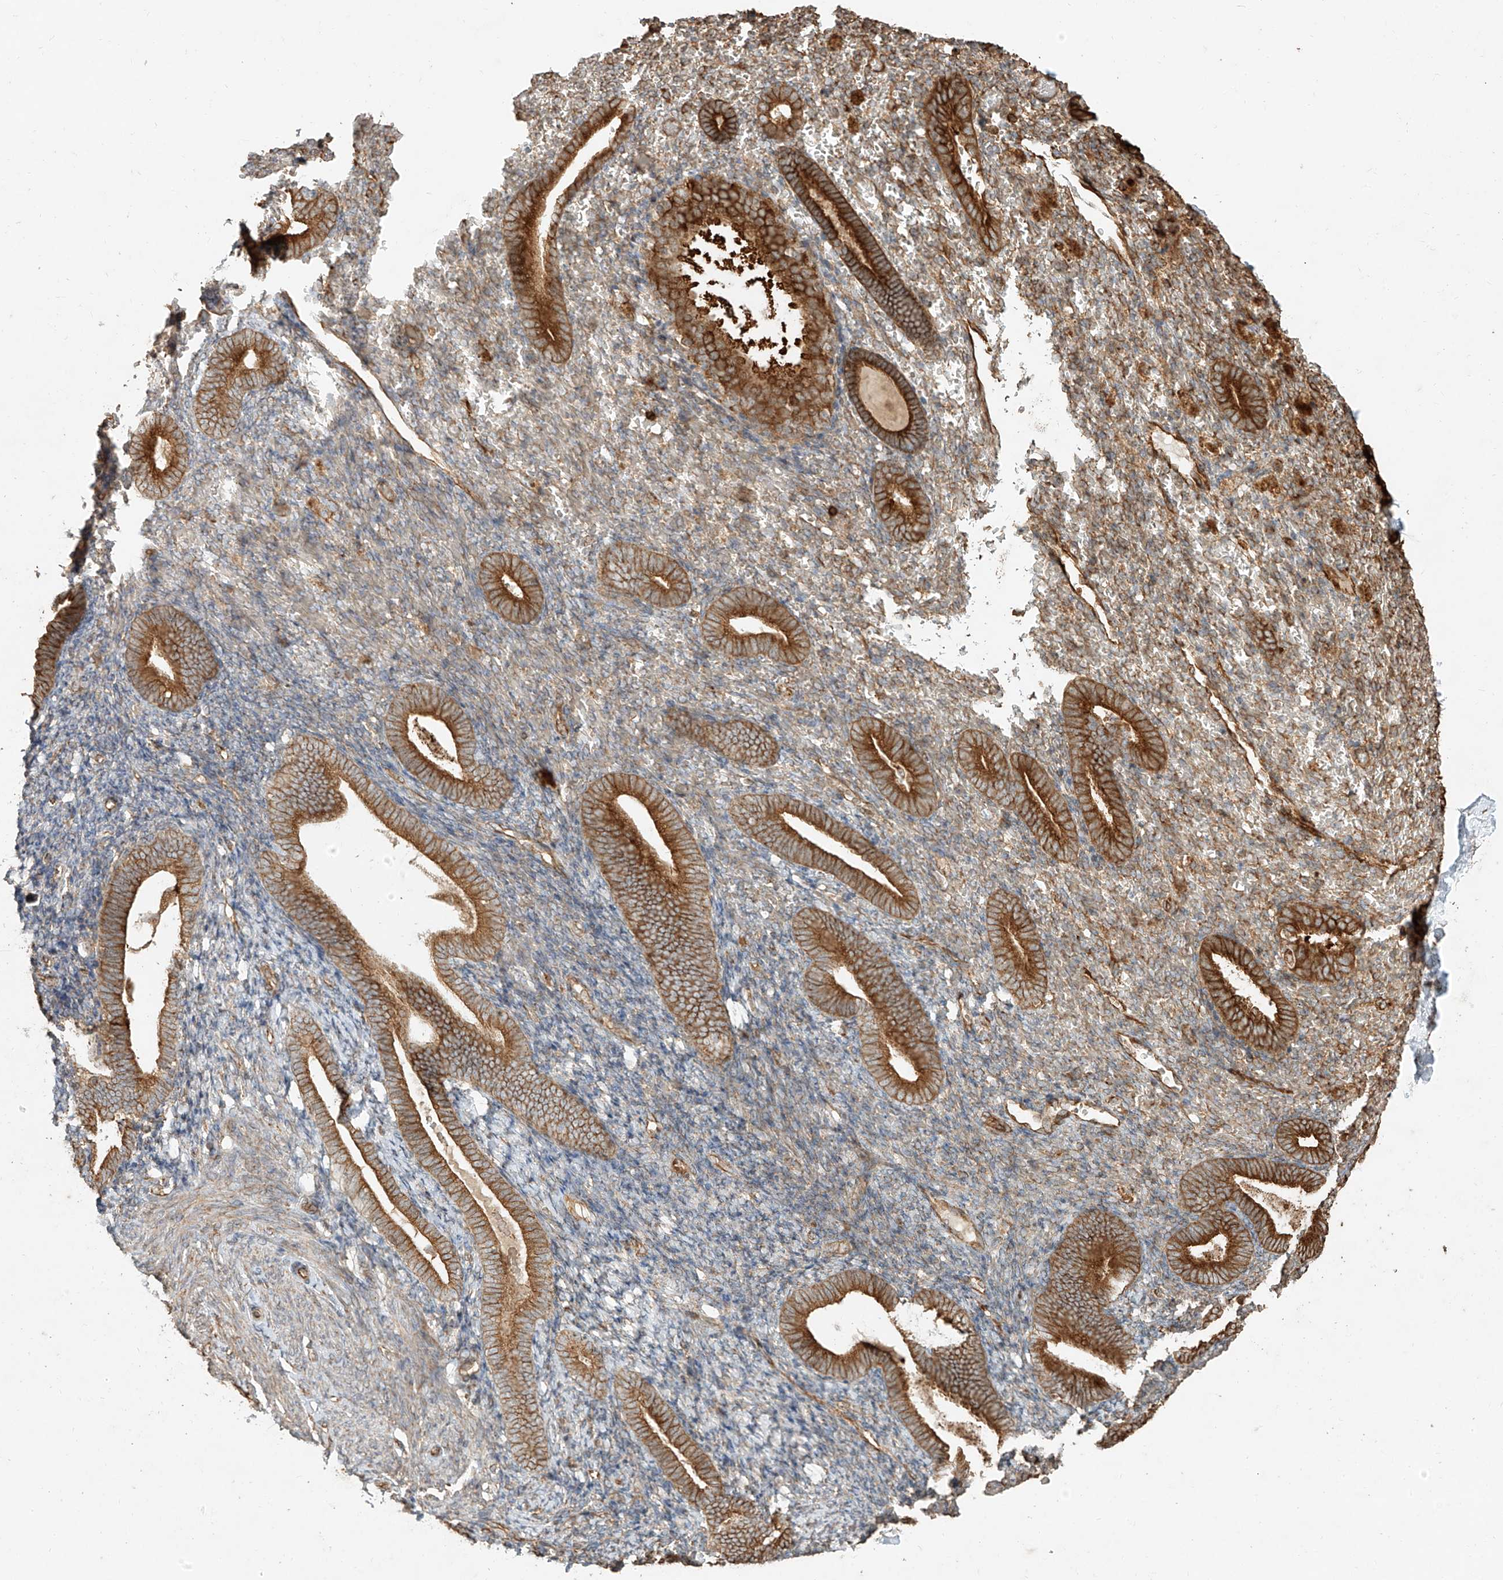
{"staining": {"intensity": "moderate", "quantity": "<25%", "location": "cytoplasmic/membranous"}, "tissue": "endometrium", "cell_type": "Cells in endometrial stroma", "image_type": "normal", "snomed": [{"axis": "morphology", "description": "Normal tissue, NOS"}, {"axis": "topography", "description": "Endometrium"}], "caption": "Immunohistochemistry (IHC) histopathology image of normal endometrium: human endometrium stained using immunohistochemistry displays low levels of moderate protein expression localized specifically in the cytoplasmic/membranous of cells in endometrial stroma, appearing as a cytoplasmic/membranous brown color.", "gene": "EFNB1", "patient": {"sex": "female", "age": 51}}